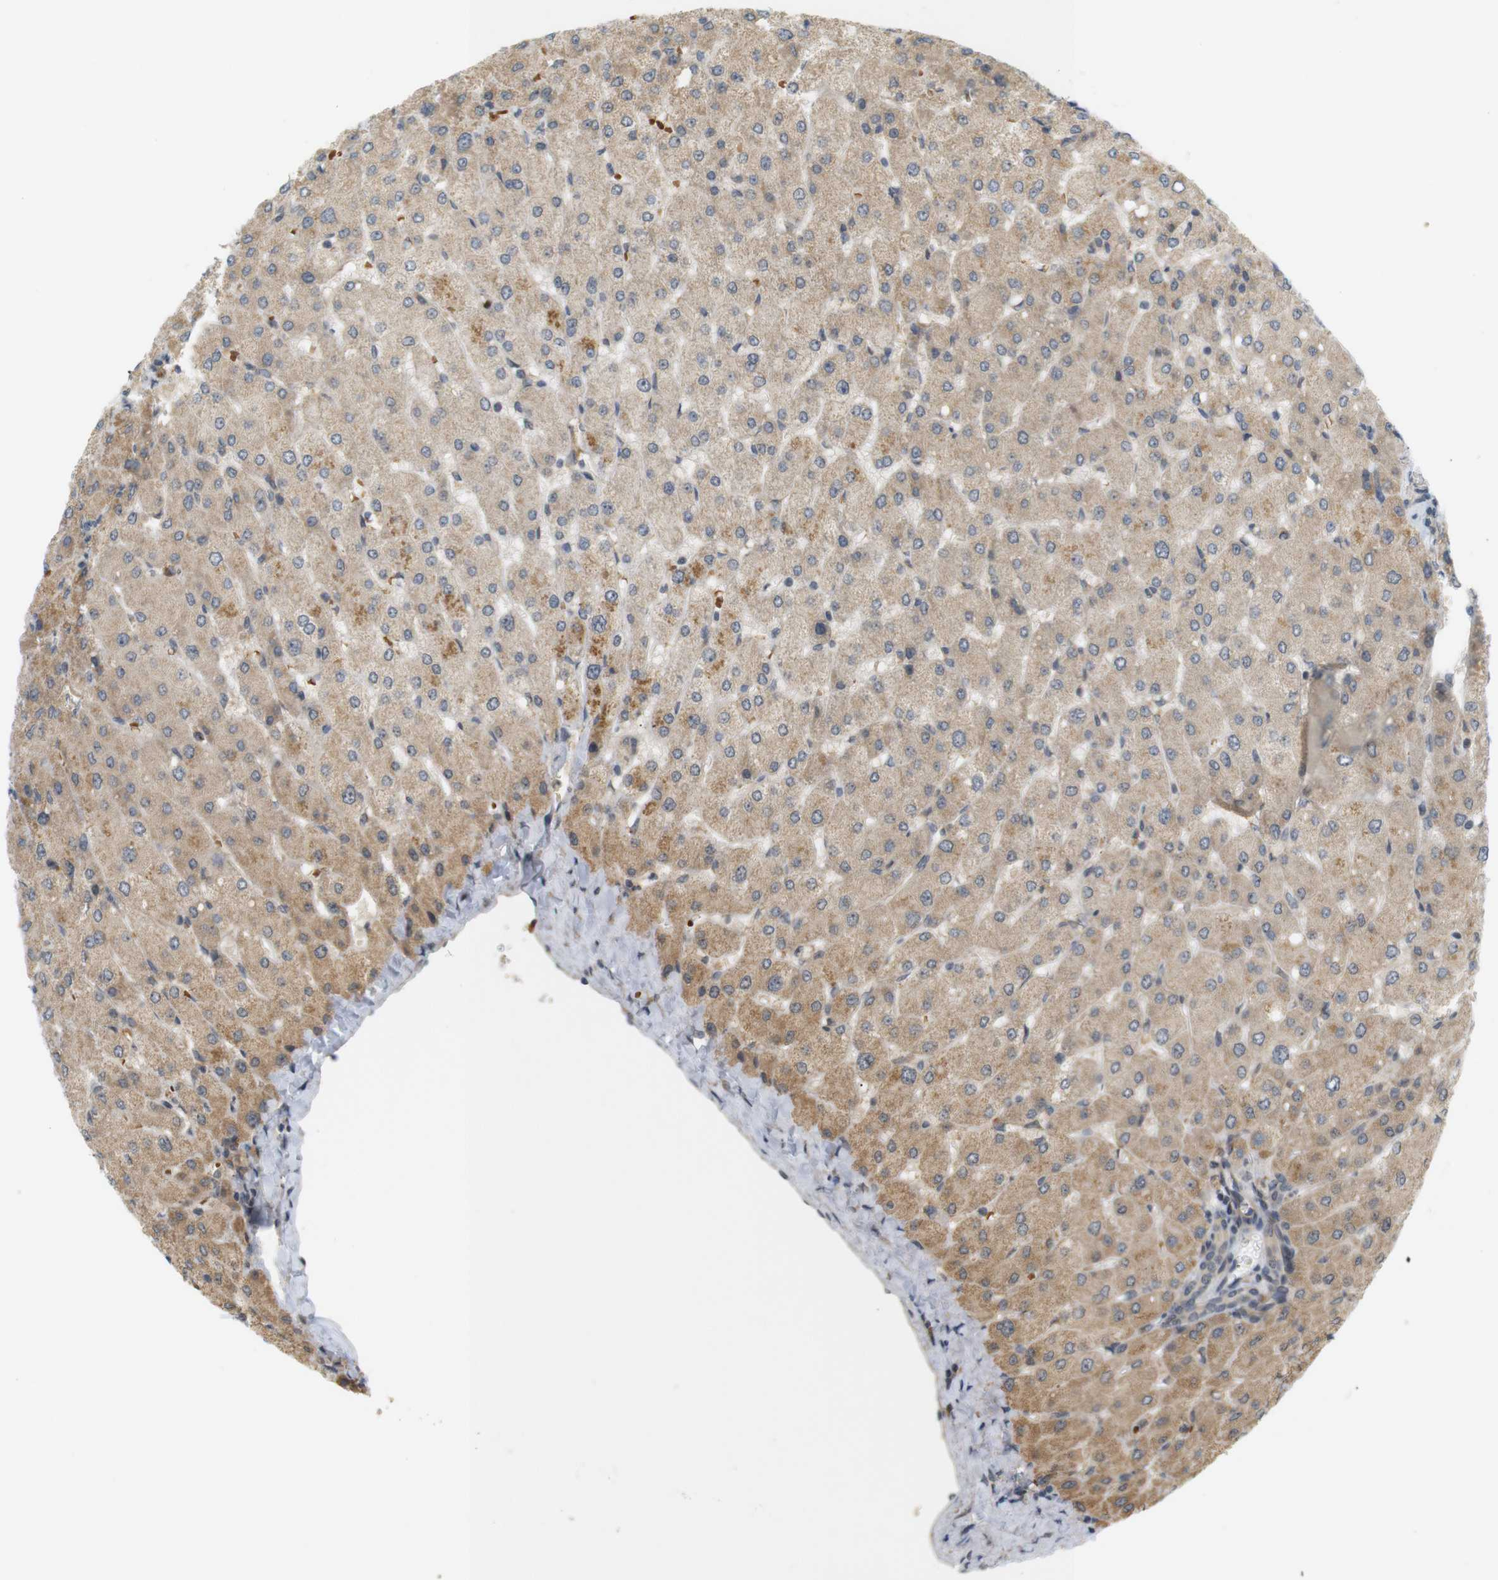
{"staining": {"intensity": "negative", "quantity": "none", "location": "none"}, "tissue": "liver", "cell_type": "Cholangiocytes", "image_type": "normal", "snomed": [{"axis": "morphology", "description": "Normal tissue, NOS"}, {"axis": "topography", "description": "Liver"}], "caption": "IHC histopathology image of benign liver stained for a protein (brown), which reveals no expression in cholangiocytes.", "gene": "SOCS6", "patient": {"sex": "male", "age": 67}}